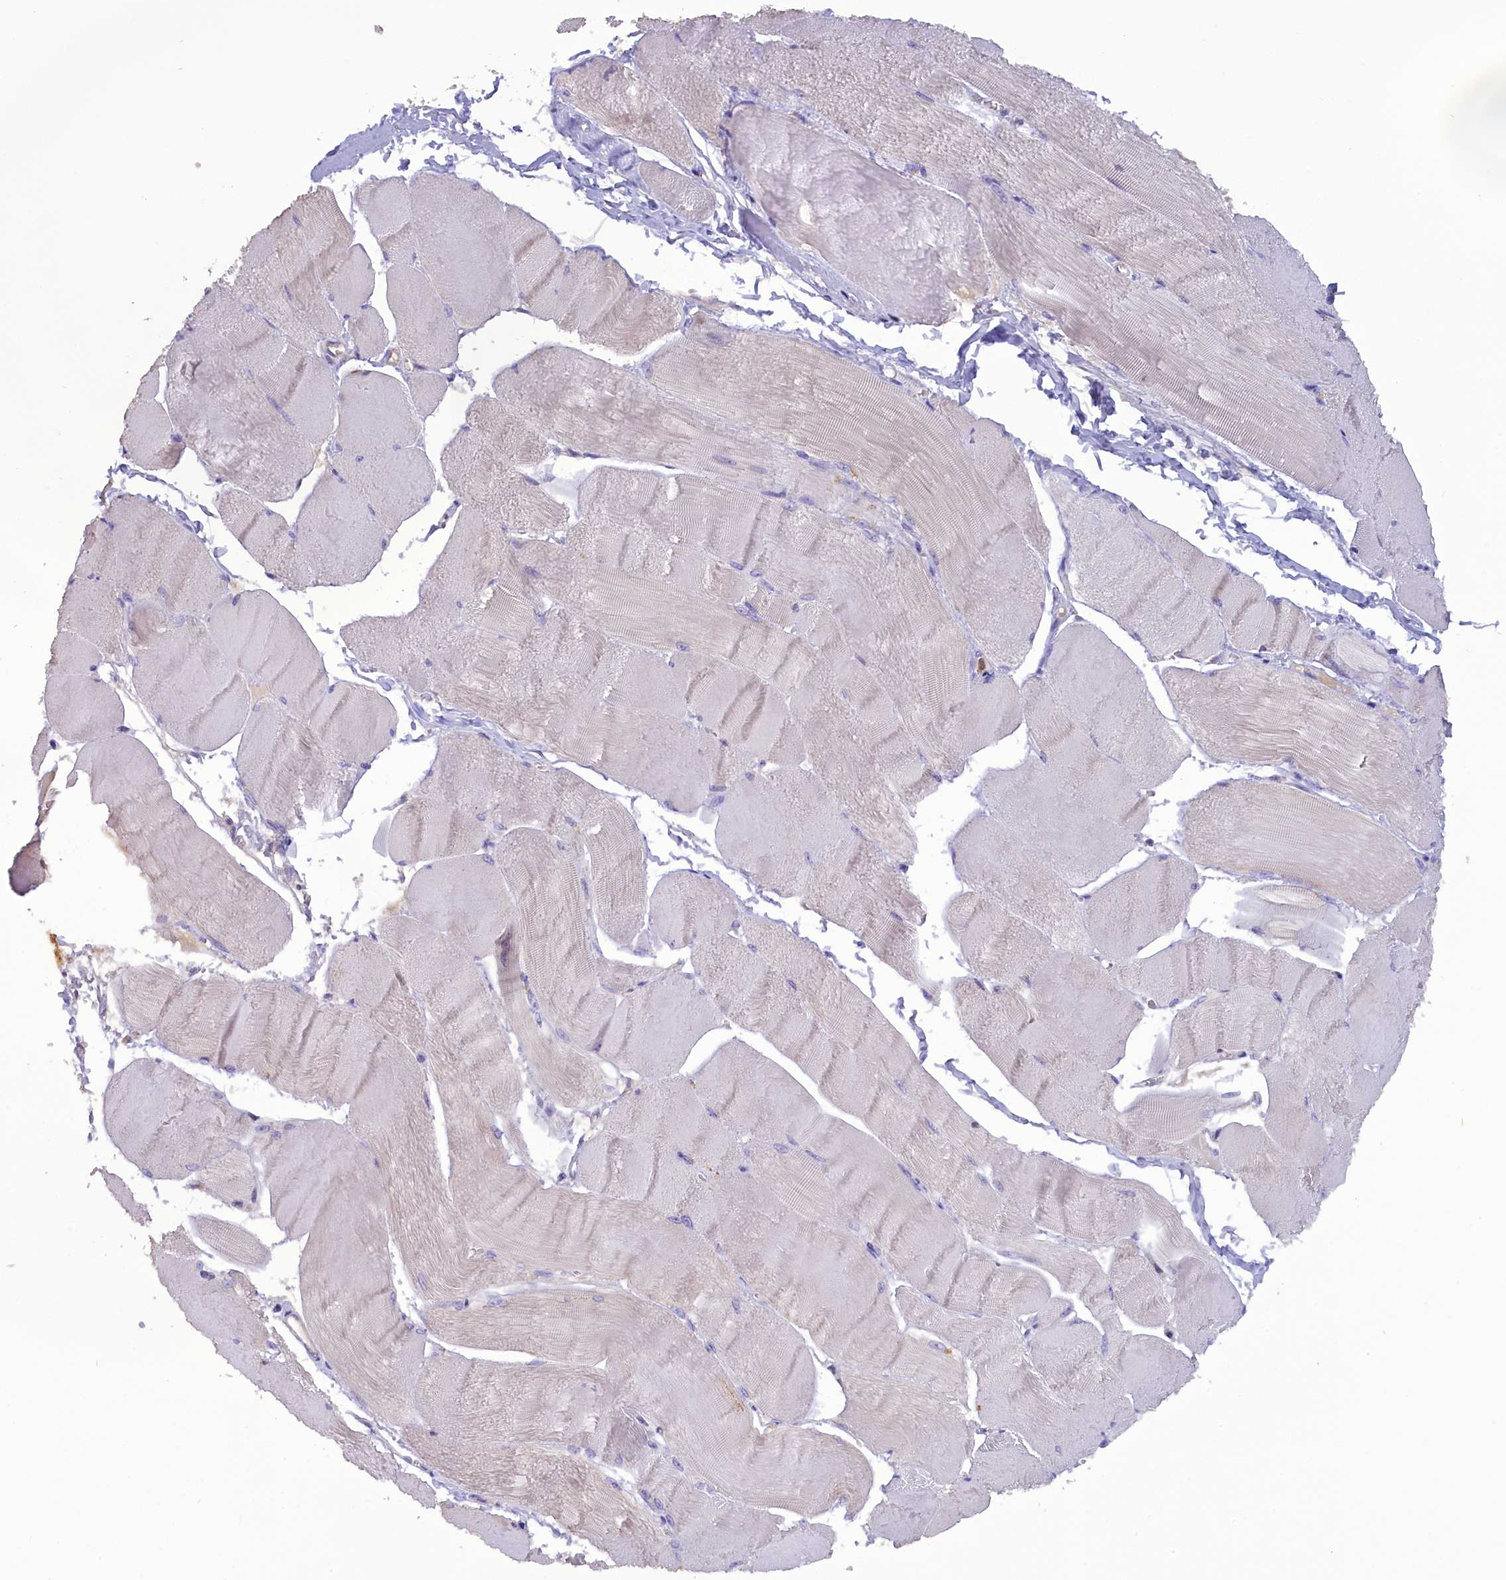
{"staining": {"intensity": "negative", "quantity": "none", "location": "none"}, "tissue": "skeletal muscle", "cell_type": "Myocytes", "image_type": "normal", "snomed": [{"axis": "morphology", "description": "Normal tissue, NOS"}, {"axis": "morphology", "description": "Basal cell carcinoma"}, {"axis": "topography", "description": "Skeletal muscle"}], "caption": "Immunohistochemistry (IHC) image of benign skeletal muscle: human skeletal muscle stained with DAB reveals no significant protein staining in myocytes. (DAB (3,3'-diaminobenzidine) IHC, high magnification).", "gene": "FAM149B1", "patient": {"sex": "female", "age": 64}}